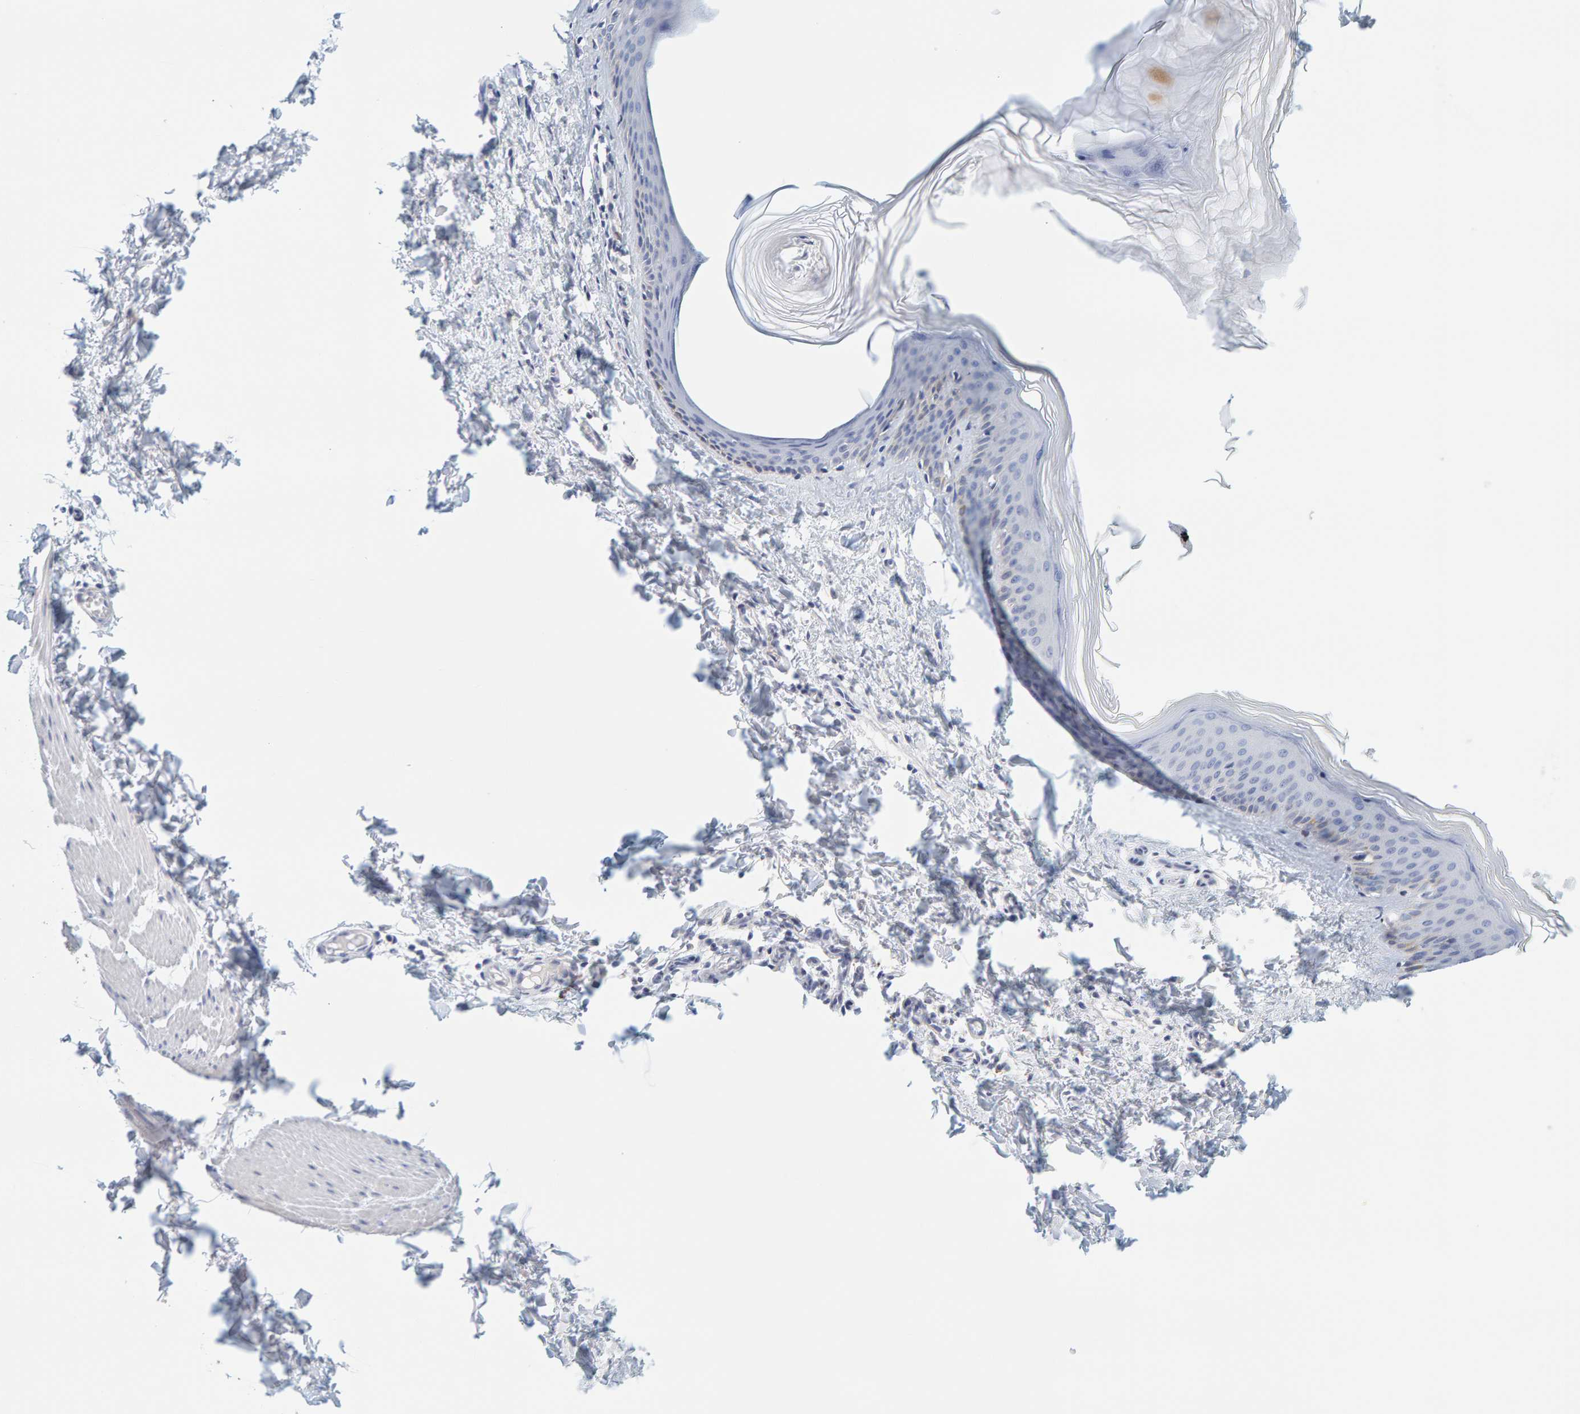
{"staining": {"intensity": "negative", "quantity": "none", "location": "none"}, "tissue": "skin", "cell_type": "Fibroblasts", "image_type": "normal", "snomed": [{"axis": "morphology", "description": "Normal tissue, NOS"}, {"axis": "topography", "description": "Skin"}], "caption": "Micrograph shows no significant protein positivity in fibroblasts of unremarkable skin.", "gene": "MOG", "patient": {"sex": "female", "age": 27}}